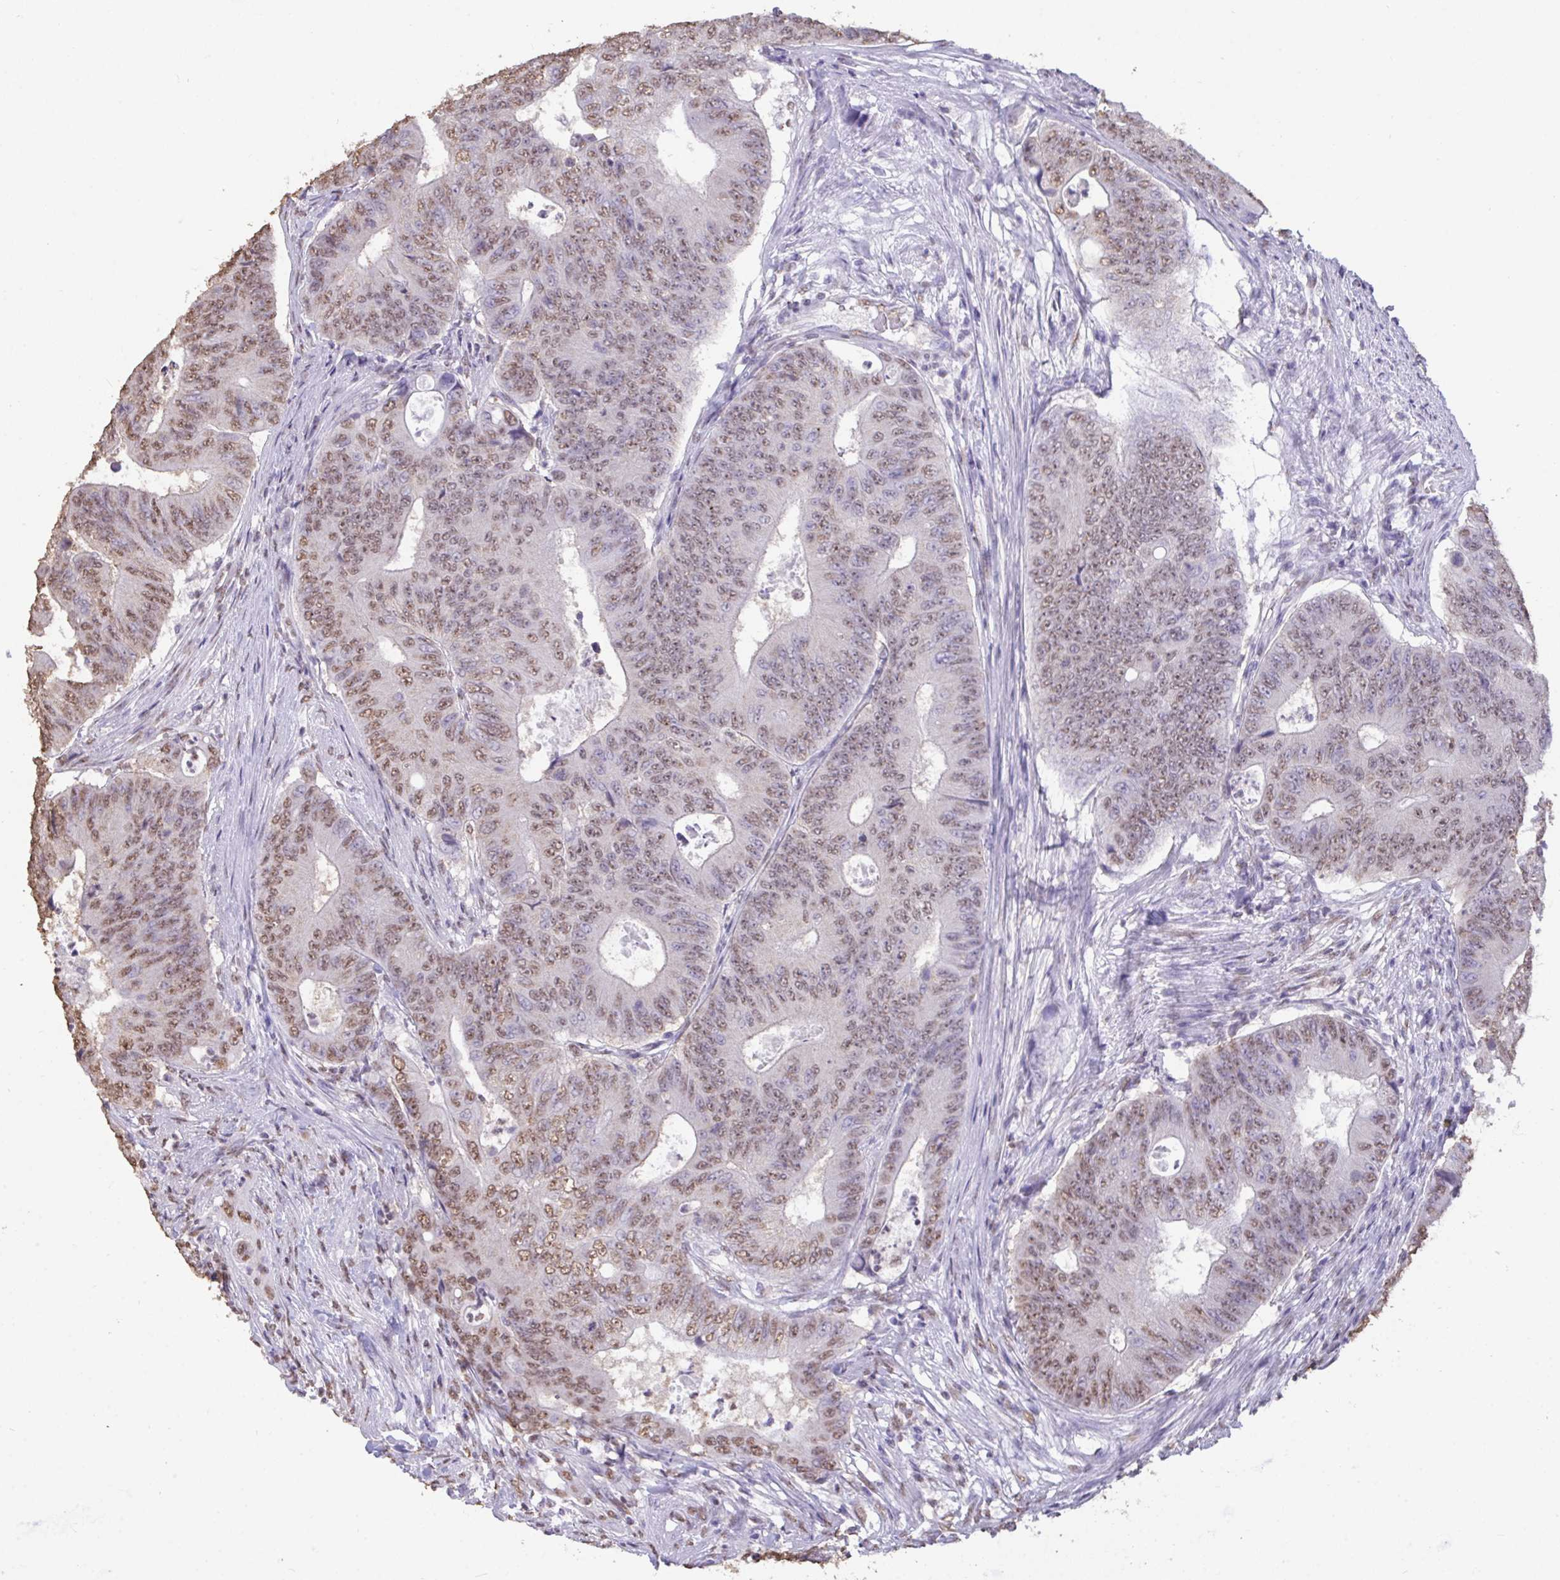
{"staining": {"intensity": "moderate", "quantity": "25%-75%", "location": "nuclear"}, "tissue": "colorectal cancer", "cell_type": "Tumor cells", "image_type": "cancer", "snomed": [{"axis": "morphology", "description": "Adenocarcinoma, NOS"}, {"axis": "topography", "description": "Colon"}], "caption": "Protein expression analysis of human colorectal cancer (adenocarcinoma) reveals moderate nuclear expression in approximately 25%-75% of tumor cells.", "gene": "SEMA6B", "patient": {"sex": "female", "age": 48}}